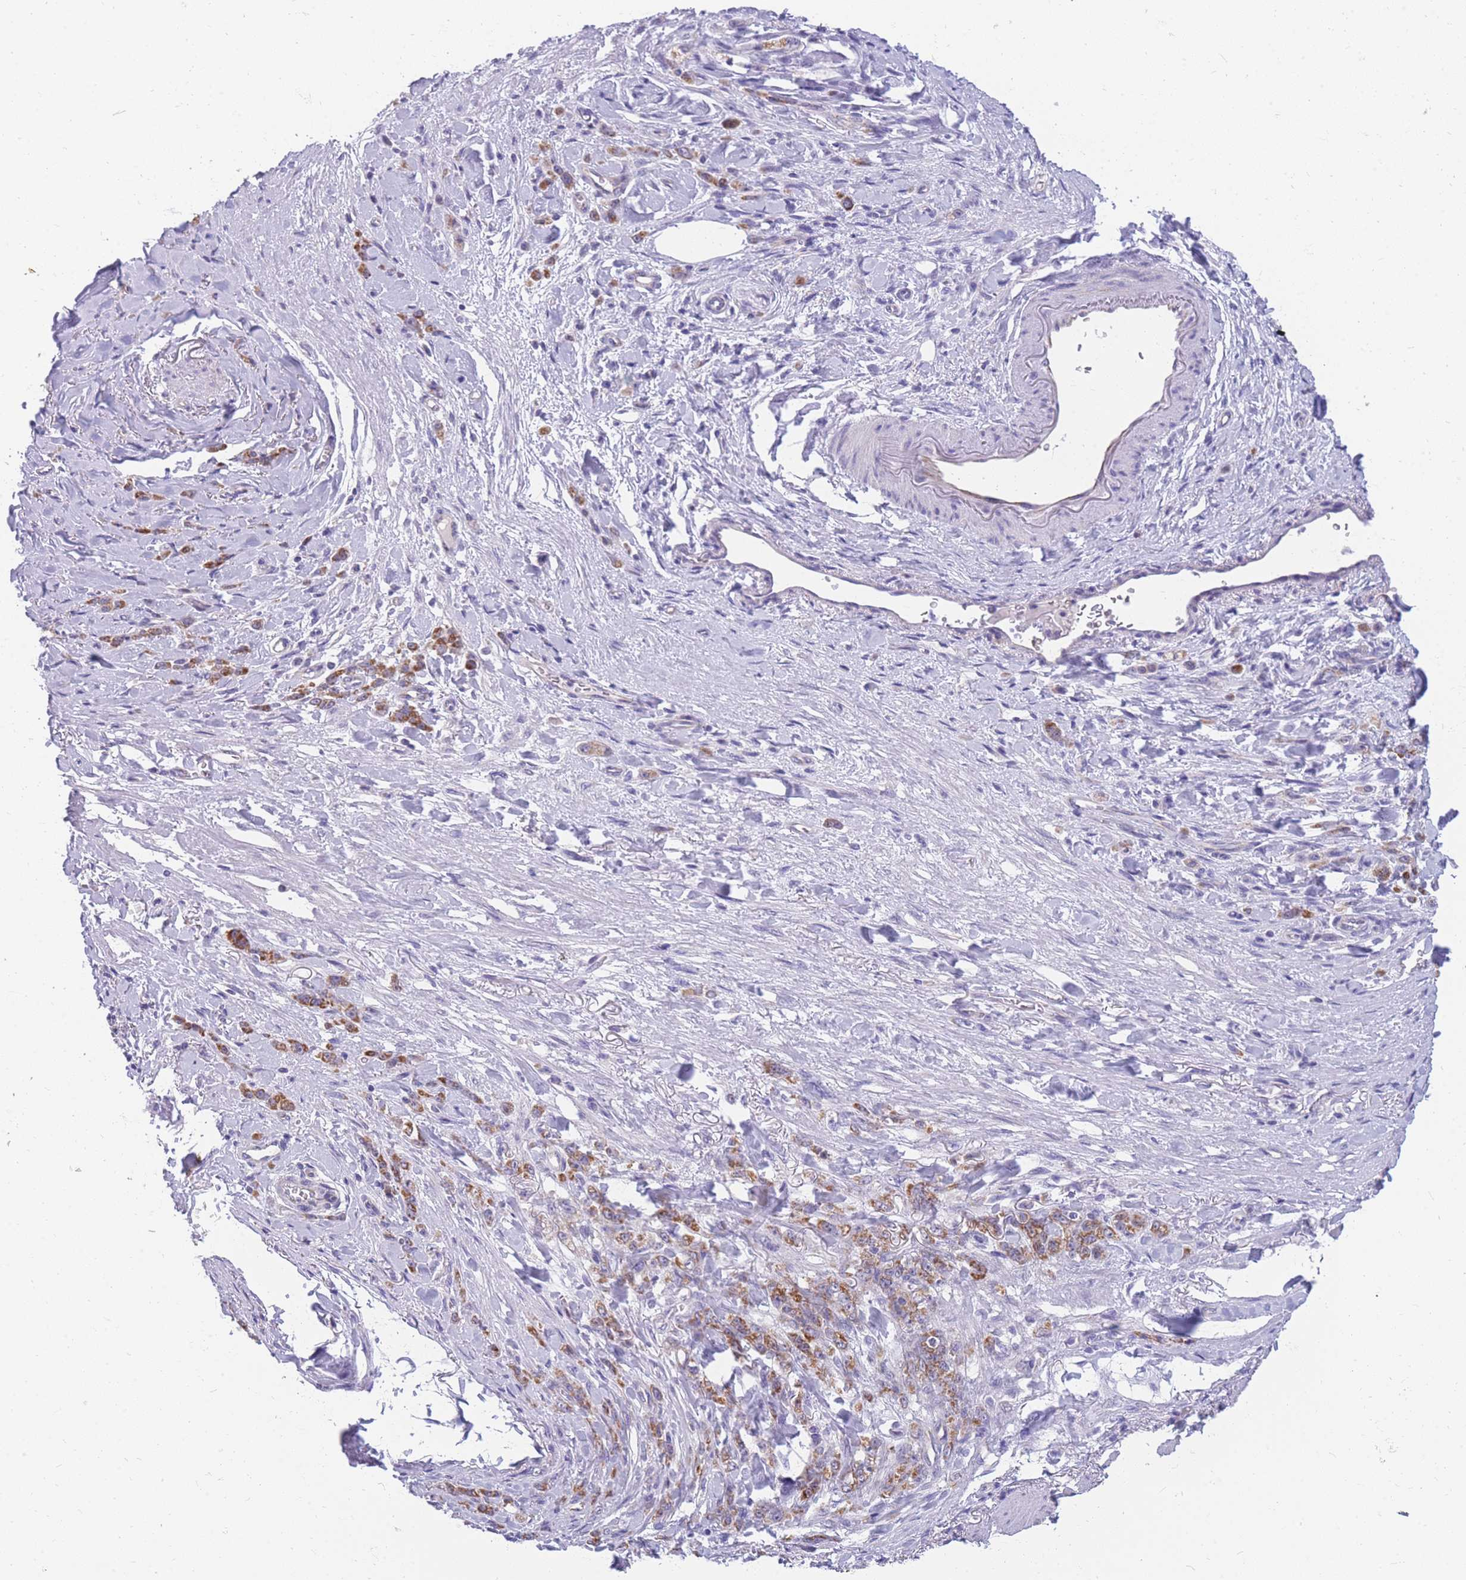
{"staining": {"intensity": "moderate", "quantity": "25%-75%", "location": "cytoplasmic/membranous"}, "tissue": "stomach cancer", "cell_type": "Tumor cells", "image_type": "cancer", "snomed": [{"axis": "morphology", "description": "Normal tissue, NOS"}, {"axis": "morphology", "description": "Adenocarcinoma, NOS"}, {"axis": "topography", "description": "Stomach"}], "caption": "Moderate cytoplasmic/membranous staining is seen in about 25%-75% of tumor cells in stomach cancer (adenocarcinoma).", "gene": "DDX49", "patient": {"sex": "male", "age": 82}}